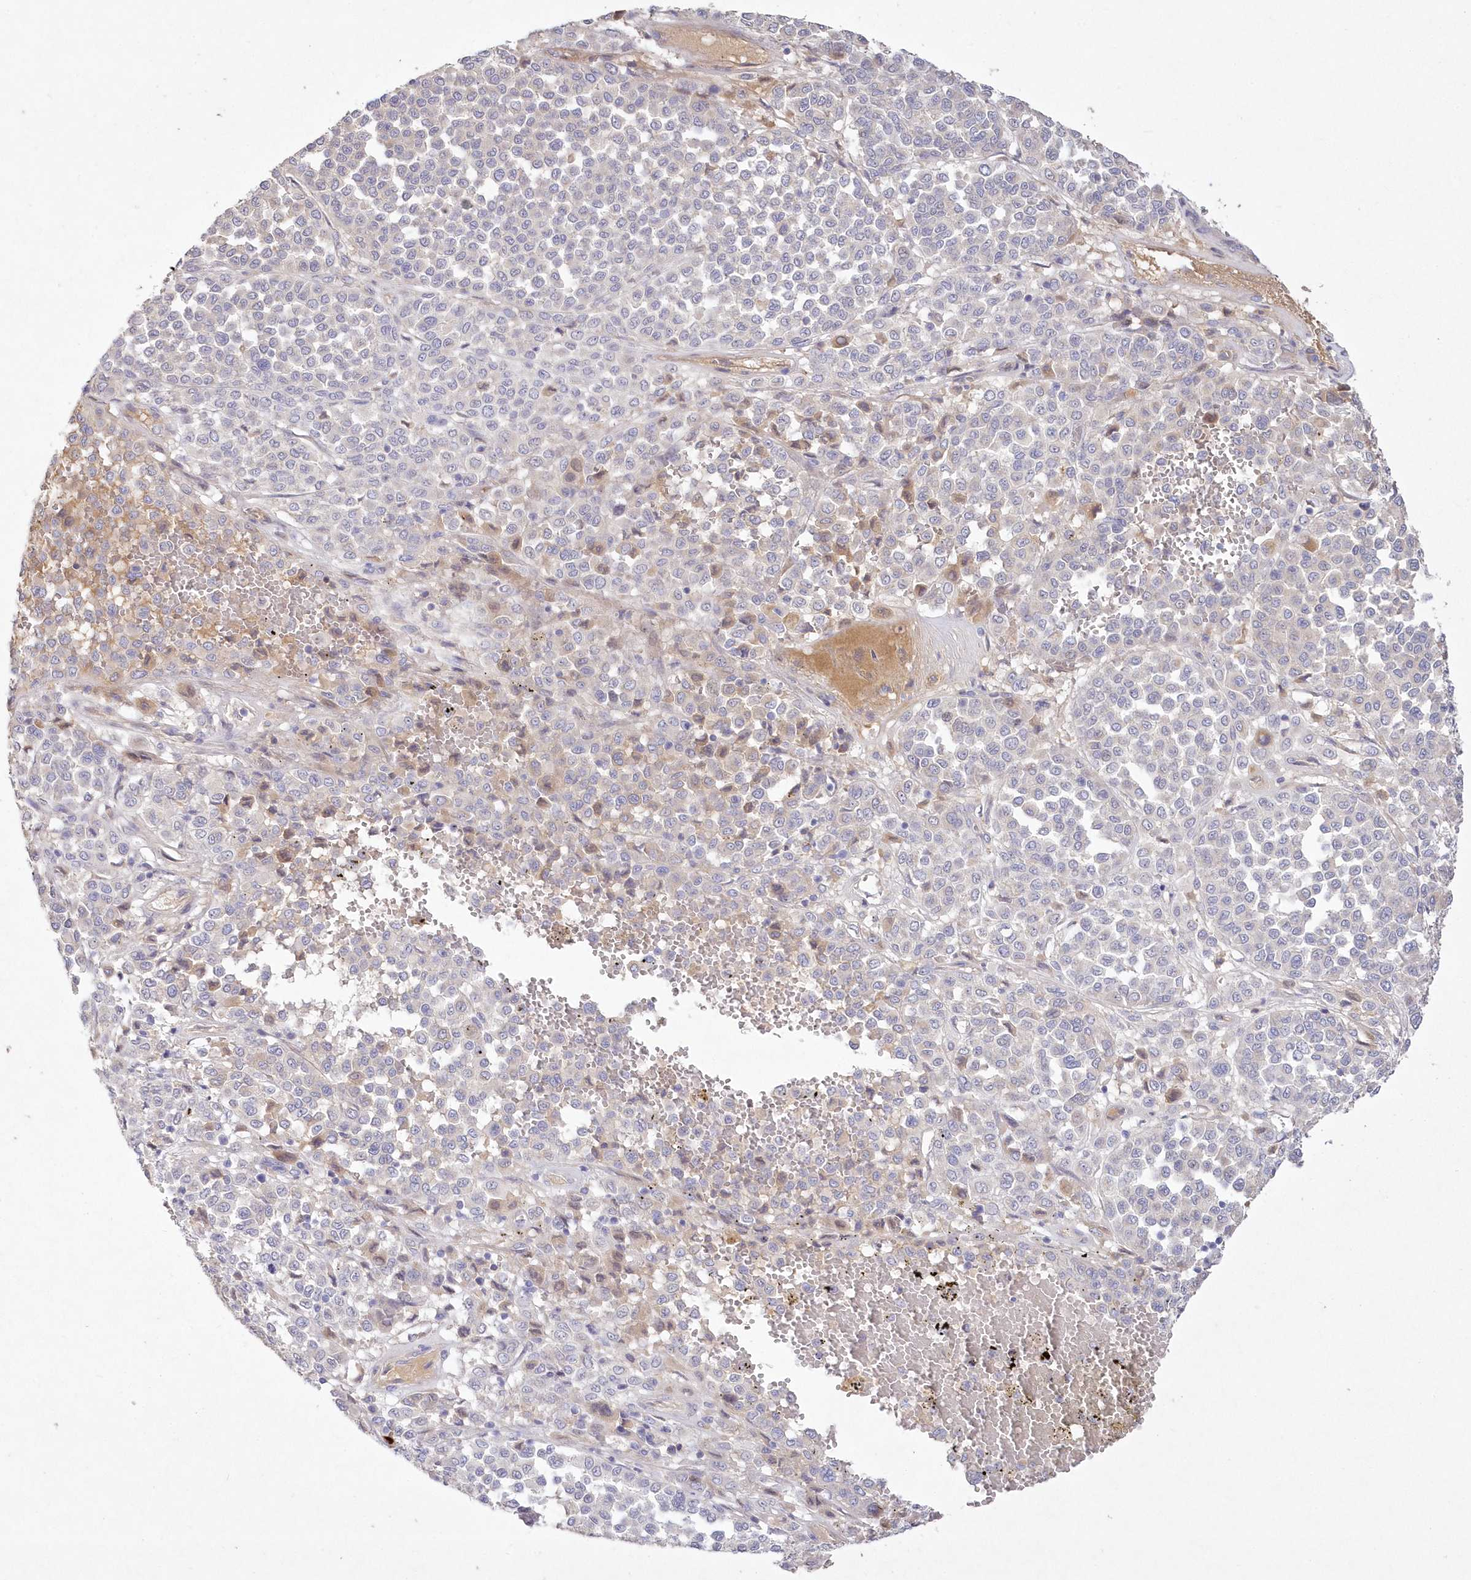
{"staining": {"intensity": "negative", "quantity": "none", "location": "none"}, "tissue": "melanoma", "cell_type": "Tumor cells", "image_type": "cancer", "snomed": [{"axis": "morphology", "description": "Malignant melanoma, Metastatic site"}, {"axis": "topography", "description": "Pancreas"}], "caption": "Immunohistochemical staining of malignant melanoma (metastatic site) demonstrates no significant expression in tumor cells.", "gene": "WBP1L", "patient": {"sex": "female", "age": 30}}